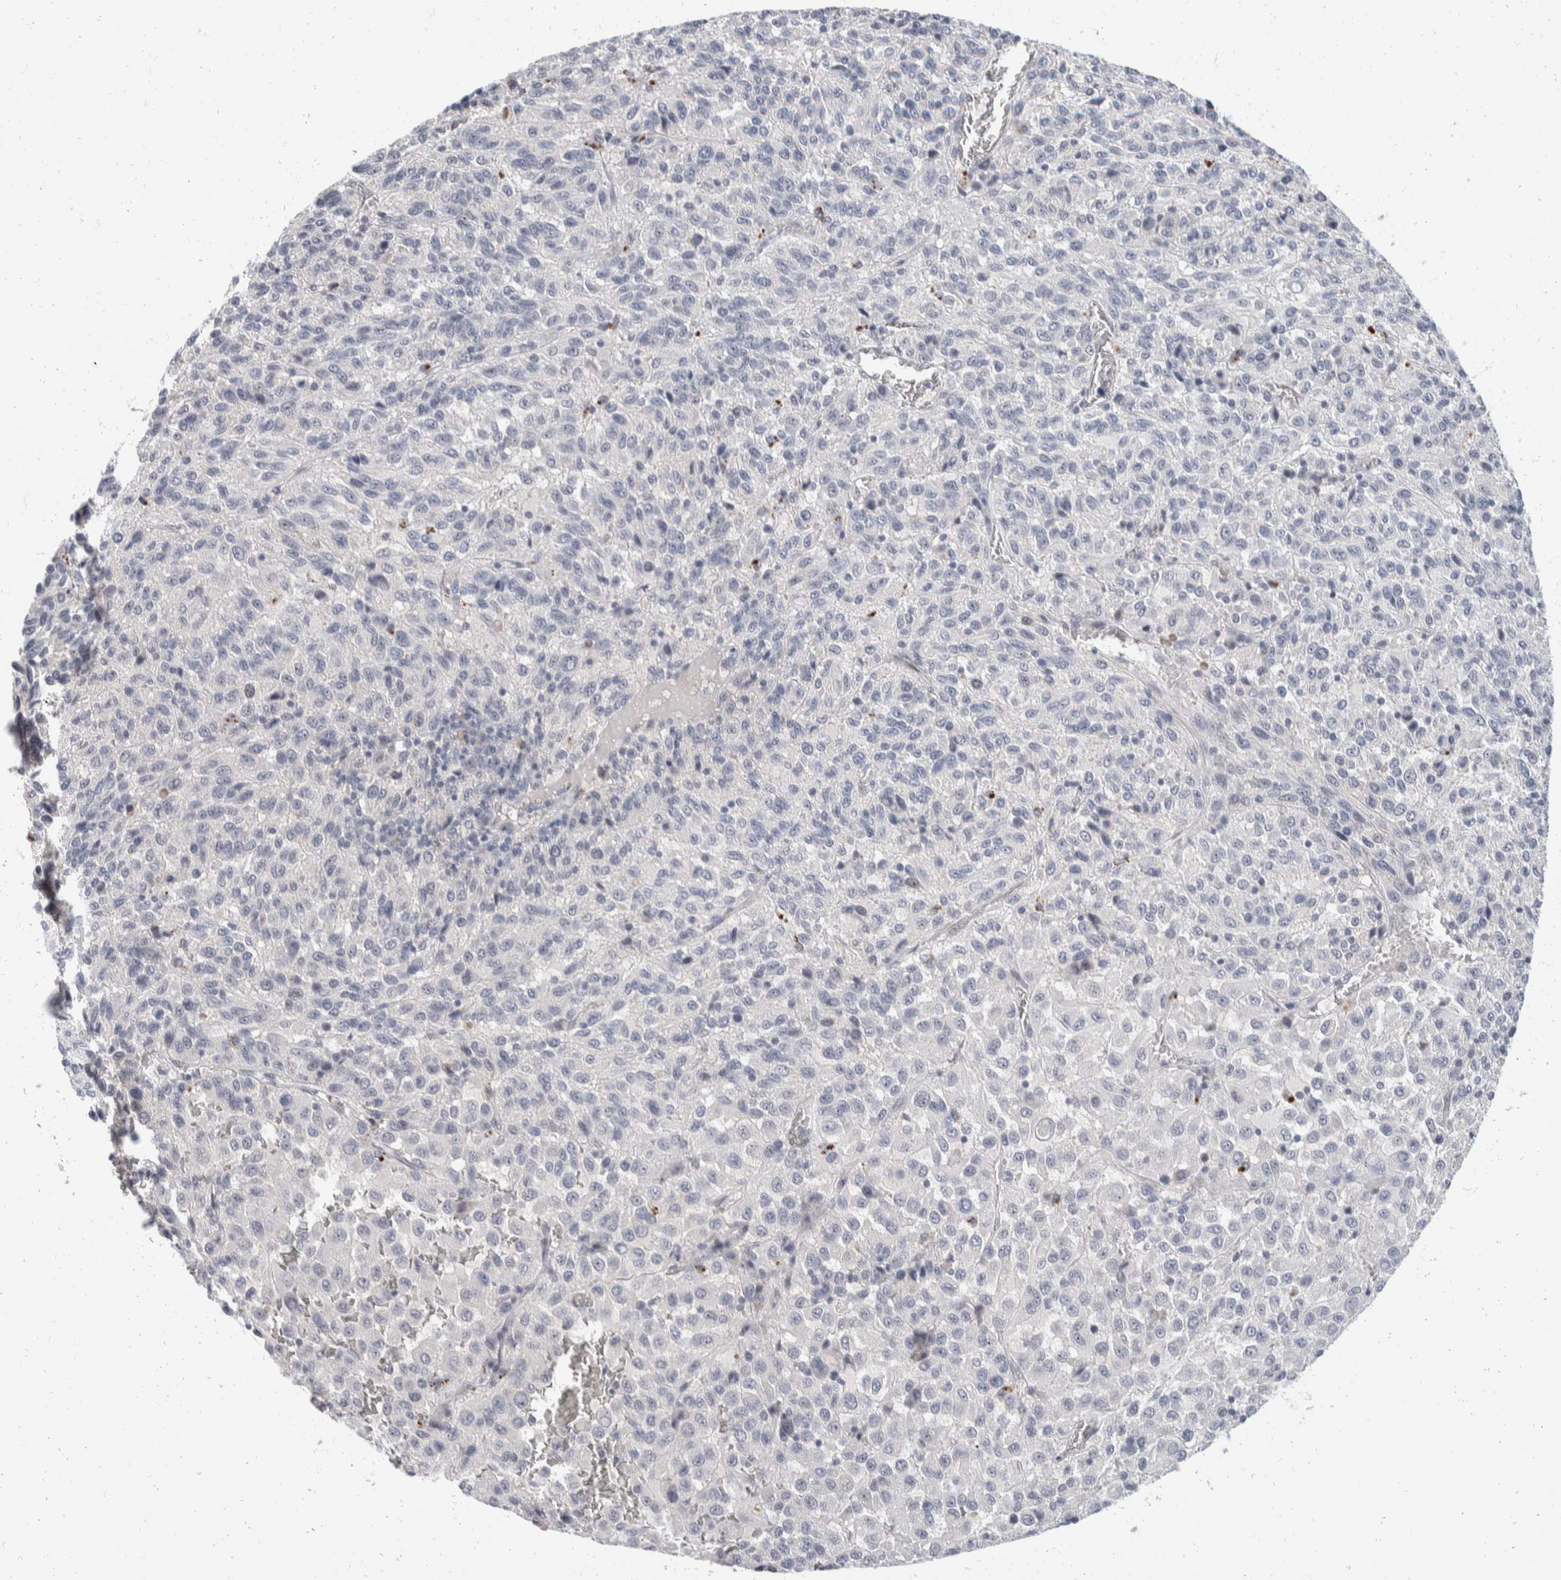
{"staining": {"intensity": "negative", "quantity": "none", "location": "none"}, "tissue": "melanoma", "cell_type": "Tumor cells", "image_type": "cancer", "snomed": [{"axis": "morphology", "description": "Malignant melanoma, Metastatic site"}, {"axis": "topography", "description": "Lung"}], "caption": "Immunohistochemistry (IHC) micrograph of neoplastic tissue: malignant melanoma (metastatic site) stained with DAB demonstrates no significant protein positivity in tumor cells. (IHC, brightfield microscopy, high magnification).", "gene": "CATSPERD", "patient": {"sex": "male", "age": 64}}